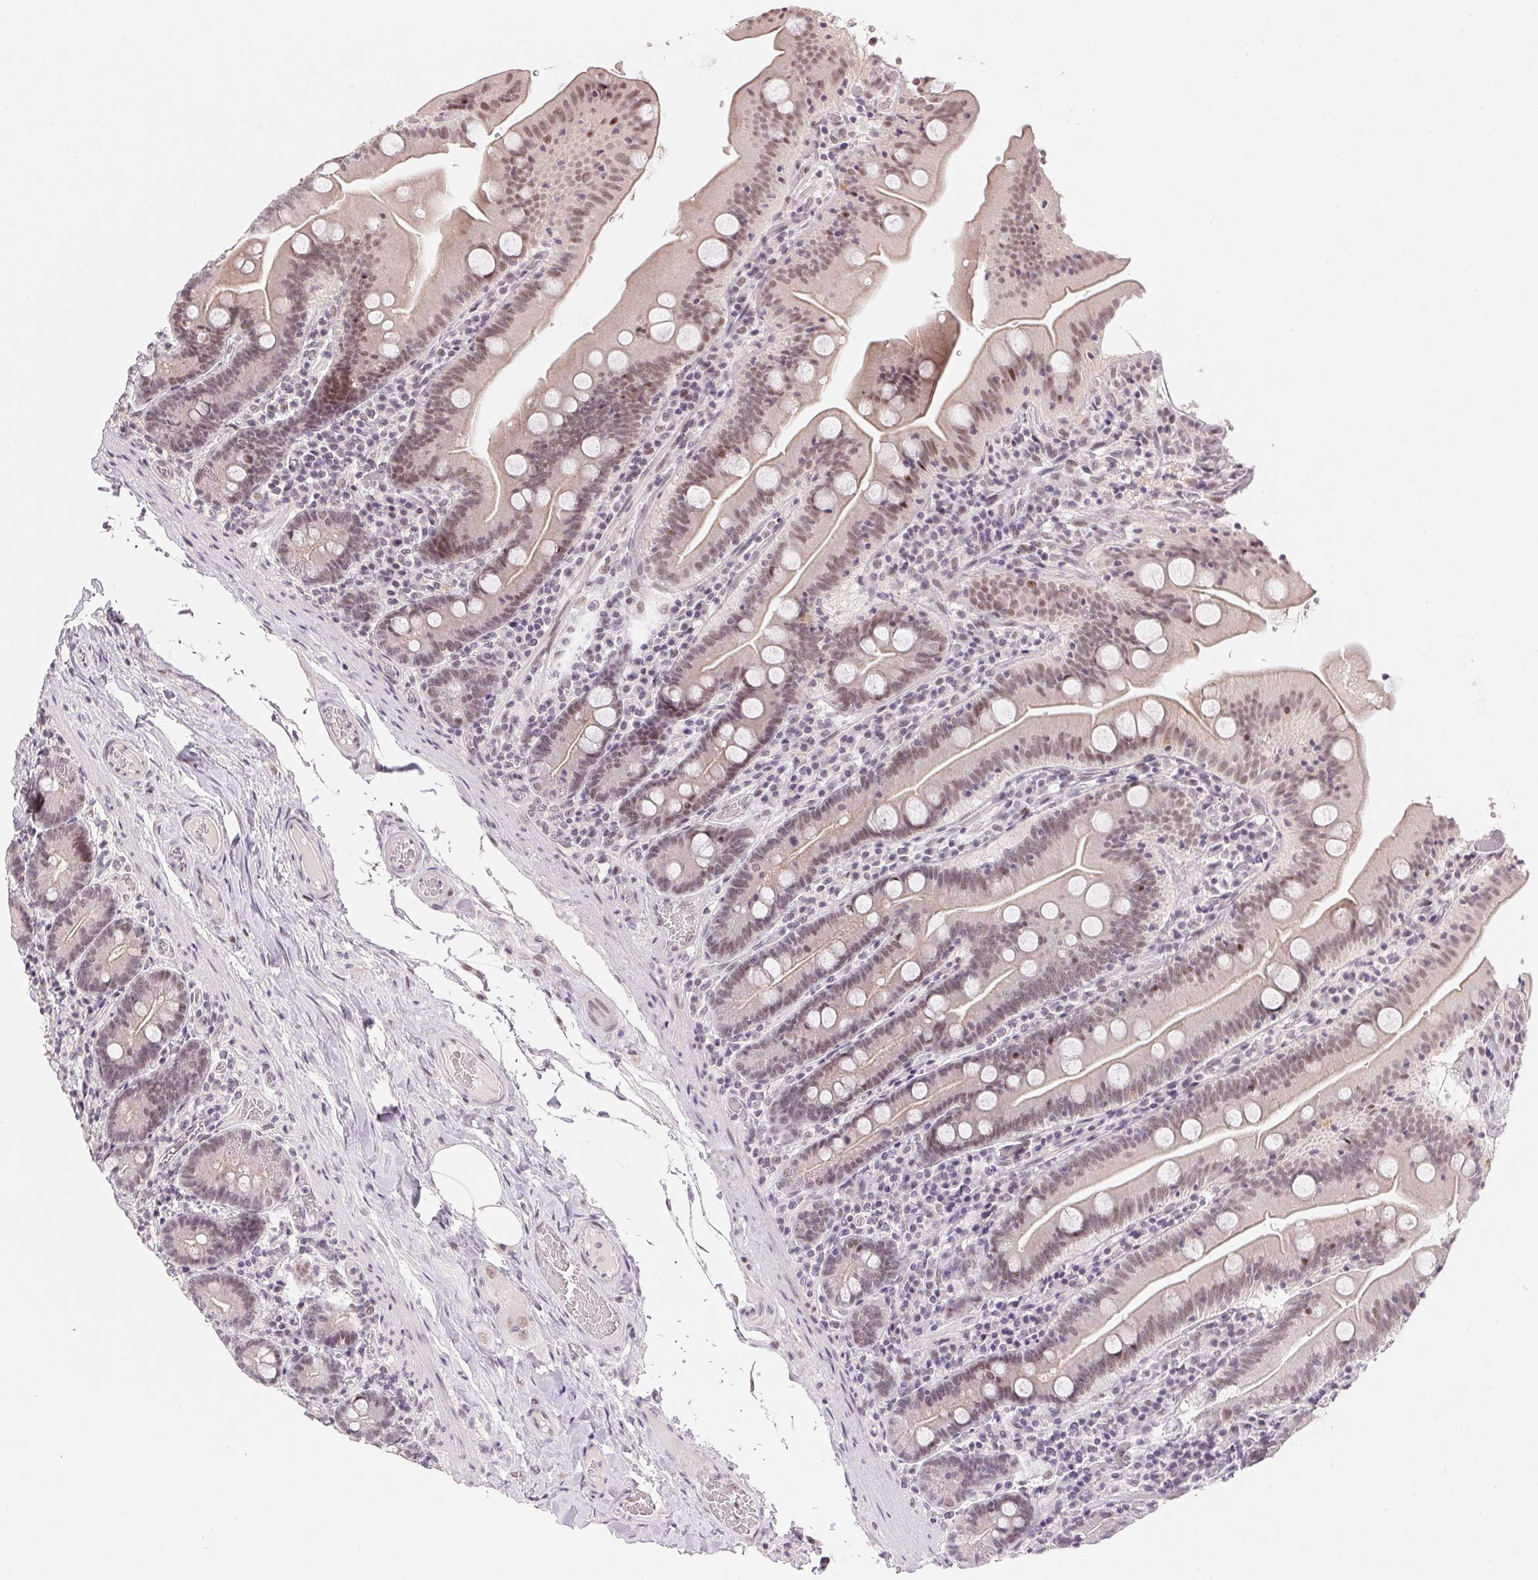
{"staining": {"intensity": "weak", "quantity": "25%-75%", "location": "nuclear"}, "tissue": "small intestine", "cell_type": "Glandular cells", "image_type": "normal", "snomed": [{"axis": "morphology", "description": "Normal tissue, NOS"}, {"axis": "topography", "description": "Small intestine"}], "caption": "Human small intestine stained with a brown dye shows weak nuclear positive positivity in about 25%-75% of glandular cells.", "gene": "KDM4D", "patient": {"sex": "male", "age": 37}}